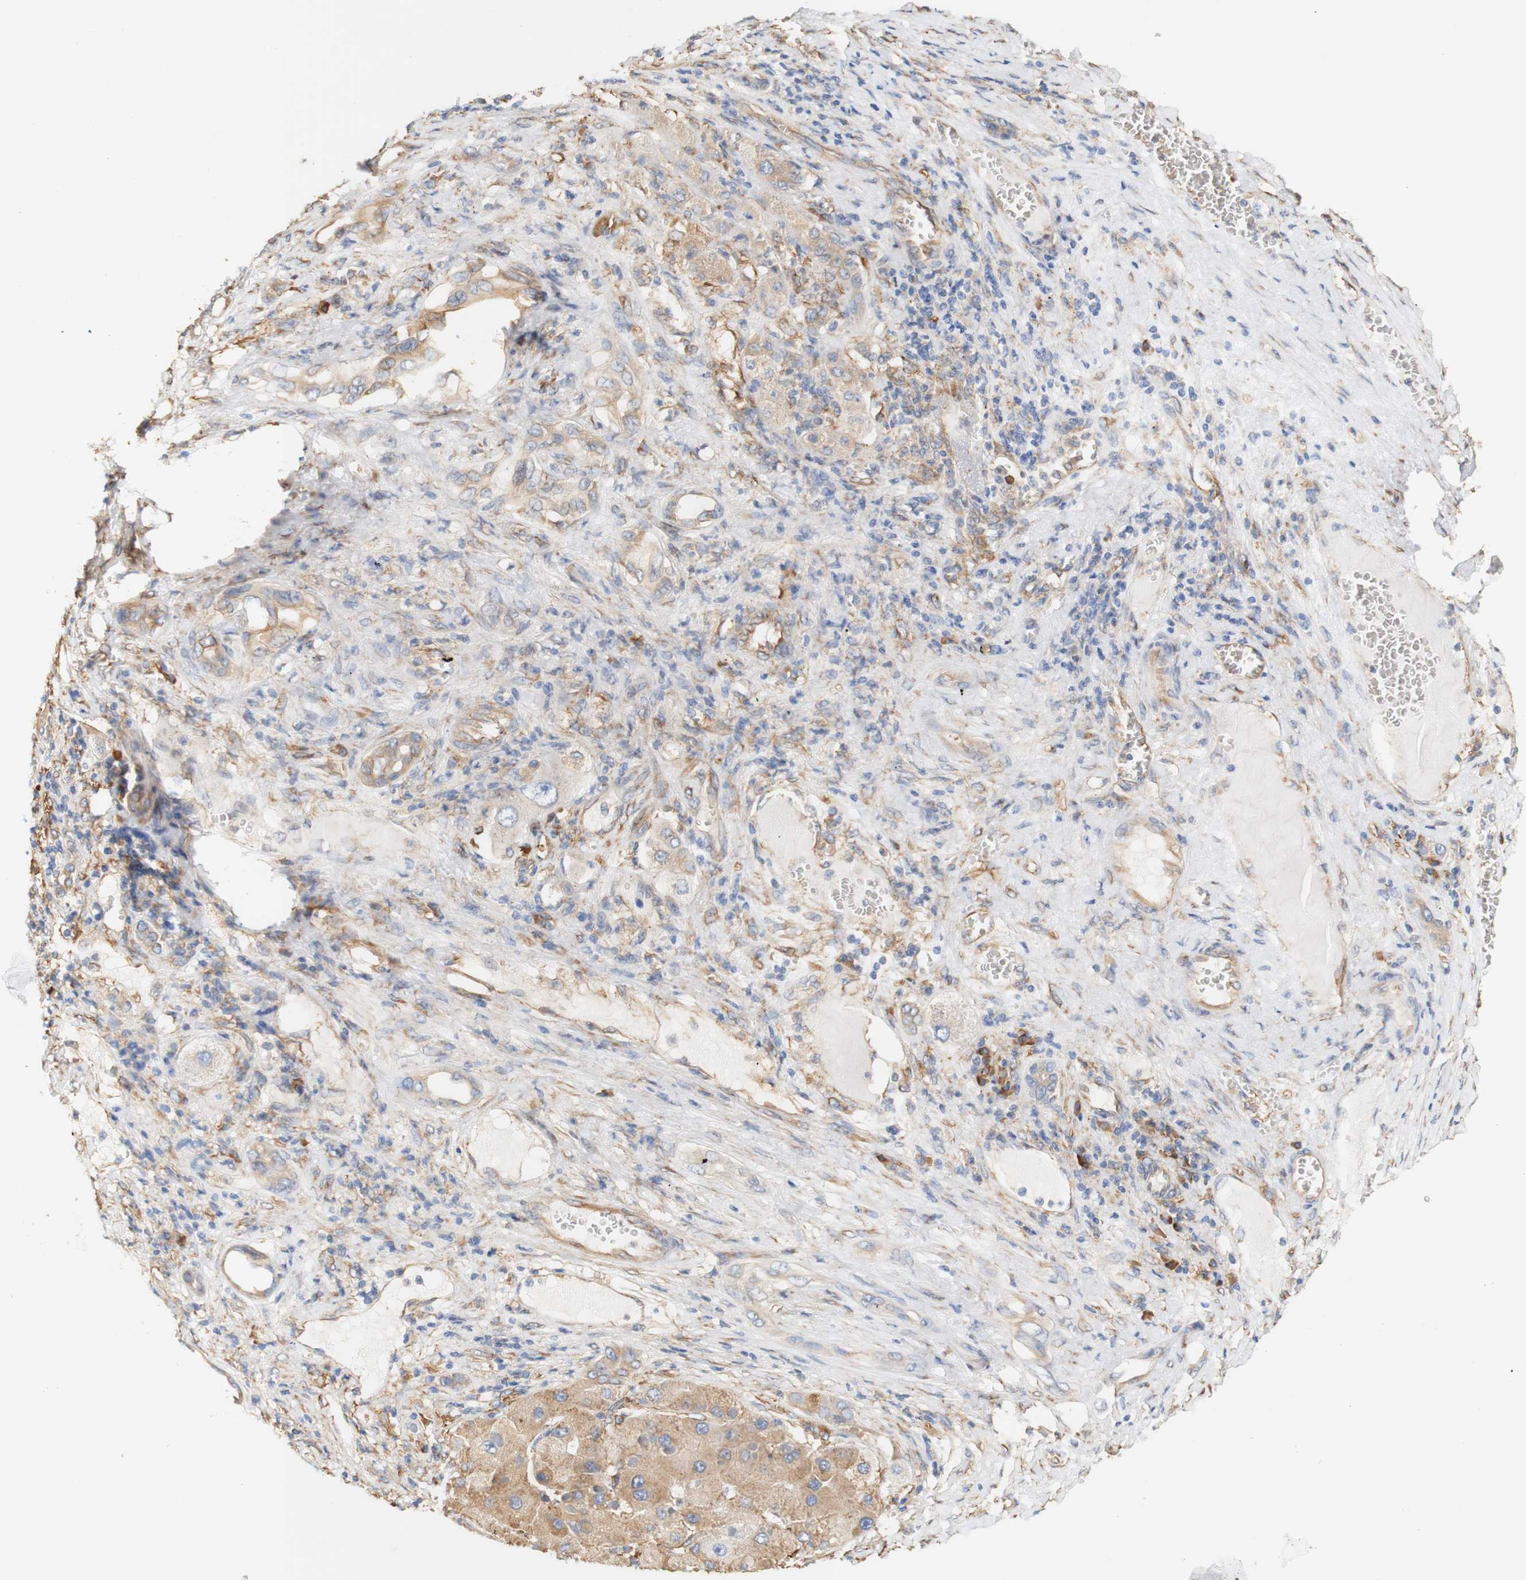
{"staining": {"intensity": "moderate", "quantity": ">75%", "location": "cytoplasmic/membranous"}, "tissue": "liver cancer", "cell_type": "Tumor cells", "image_type": "cancer", "snomed": [{"axis": "morphology", "description": "Carcinoma, Hepatocellular, NOS"}, {"axis": "topography", "description": "Liver"}], "caption": "Approximately >75% of tumor cells in hepatocellular carcinoma (liver) reveal moderate cytoplasmic/membranous protein staining as visualized by brown immunohistochemical staining.", "gene": "EIF2AK4", "patient": {"sex": "female", "age": 73}}